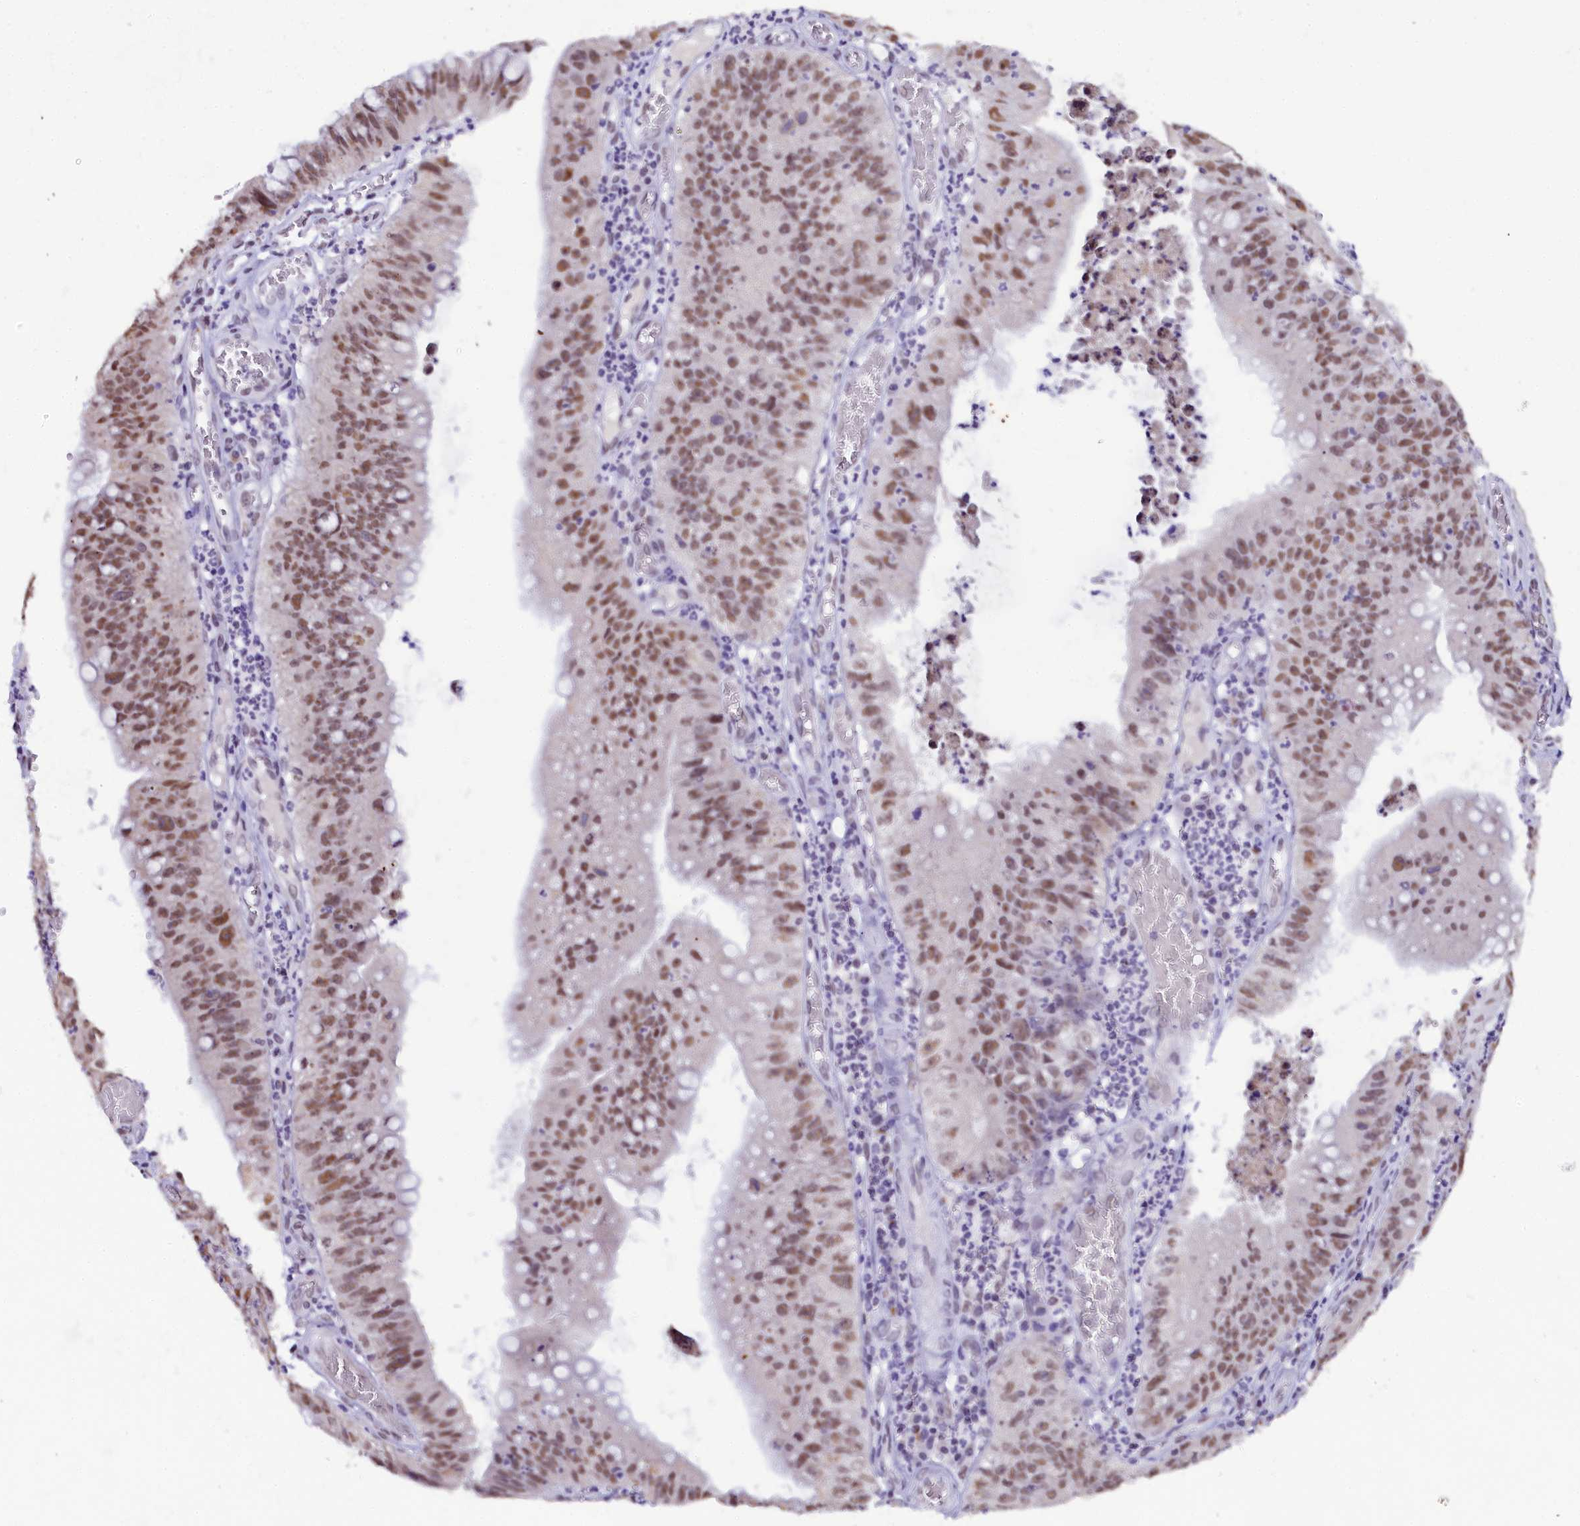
{"staining": {"intensity": "moderate", "quantity": ">75%", "location": "nuclear"}, "tissue": "stomach cancer", "cell_type": "Tumor cells", "image_type": "cancer", "snomed": [{"axis": "morphology", "description": "Adenocarcinoma, NOS"}, {"axis": "topography", "description": "Stomach"}], "caption": "Immunohistochemical staining of human stomach cancer (adenocarcinoma) displays moderate nuclear protein expression in about >75% of tumor cells.", "gene": "NCBP1", "patient": {"sex": "male", "age": 59}}